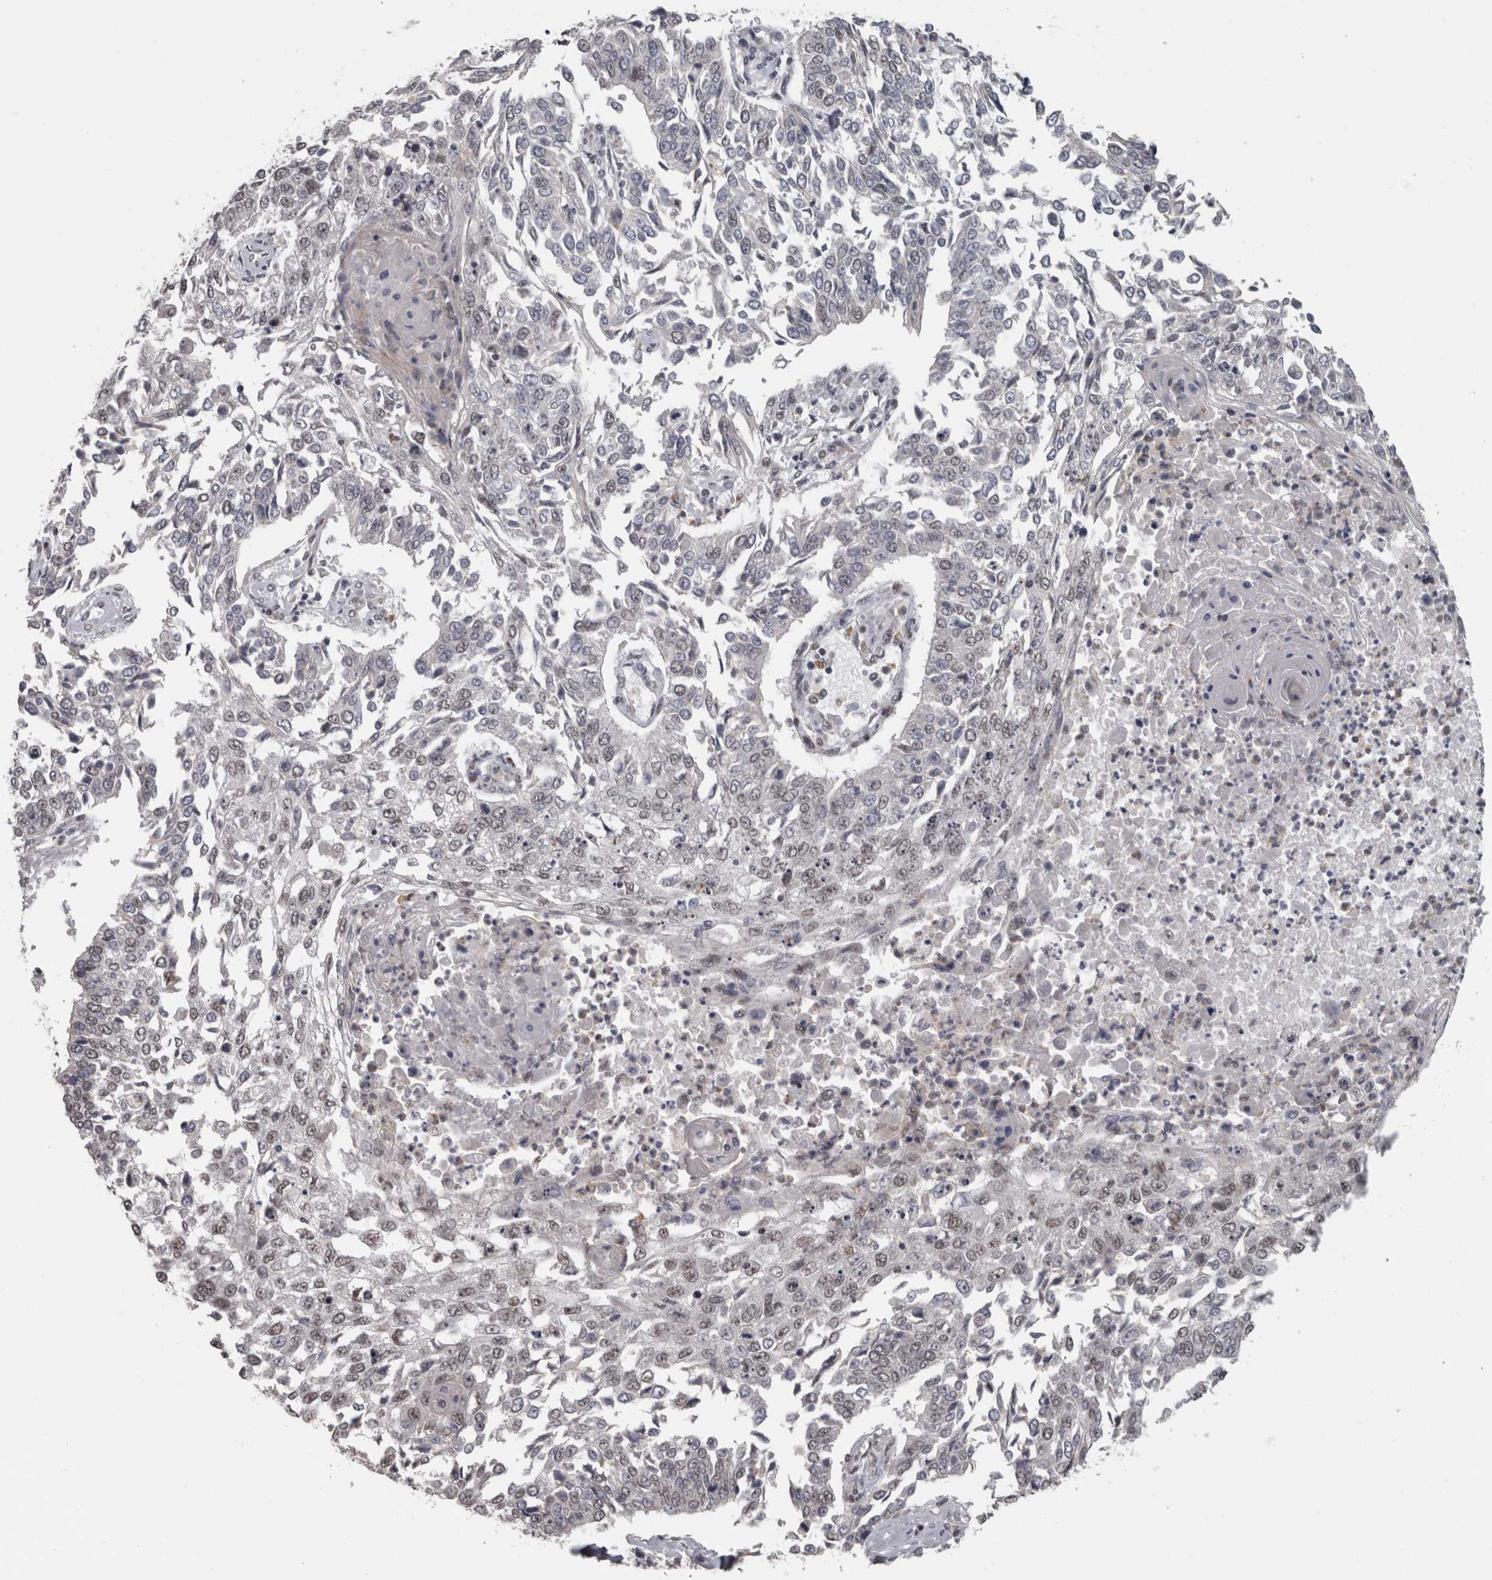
{"staining": {"intensity": "weak", "quantity": "25%-75%", "location": "nuclear"}, "tissue": "lung cancer", "cell_type": "Tumor cells", "image_type": "cancer", "snomed": [{"axis": "morphology", "description": "Normal tissue, NOS"}, {"axis": "morphology", "description": "Squamous cell carcinoma, NOS"}, {"axis": "topography", "description": "Cartilage tissue"}, {"axis": "topography", "description": "Bronchus"}, {"axis": "topography", "description": "Lung"}, {"axis": "topography", "description": "Peripheral nerve tissue"}], "caption": "Protein staining of lung squamous cell carcinoma tissue demonstrates weak nuclear expression in about 25%-75% of tumor cells. The staining was performed using DAB to visualize the protein expression in brown, while the nuclei were stained in blue with hematoxylin (Magnification: 20x).", "gene": "MICU3", "patient": {"sex": "female", "age": 49}}